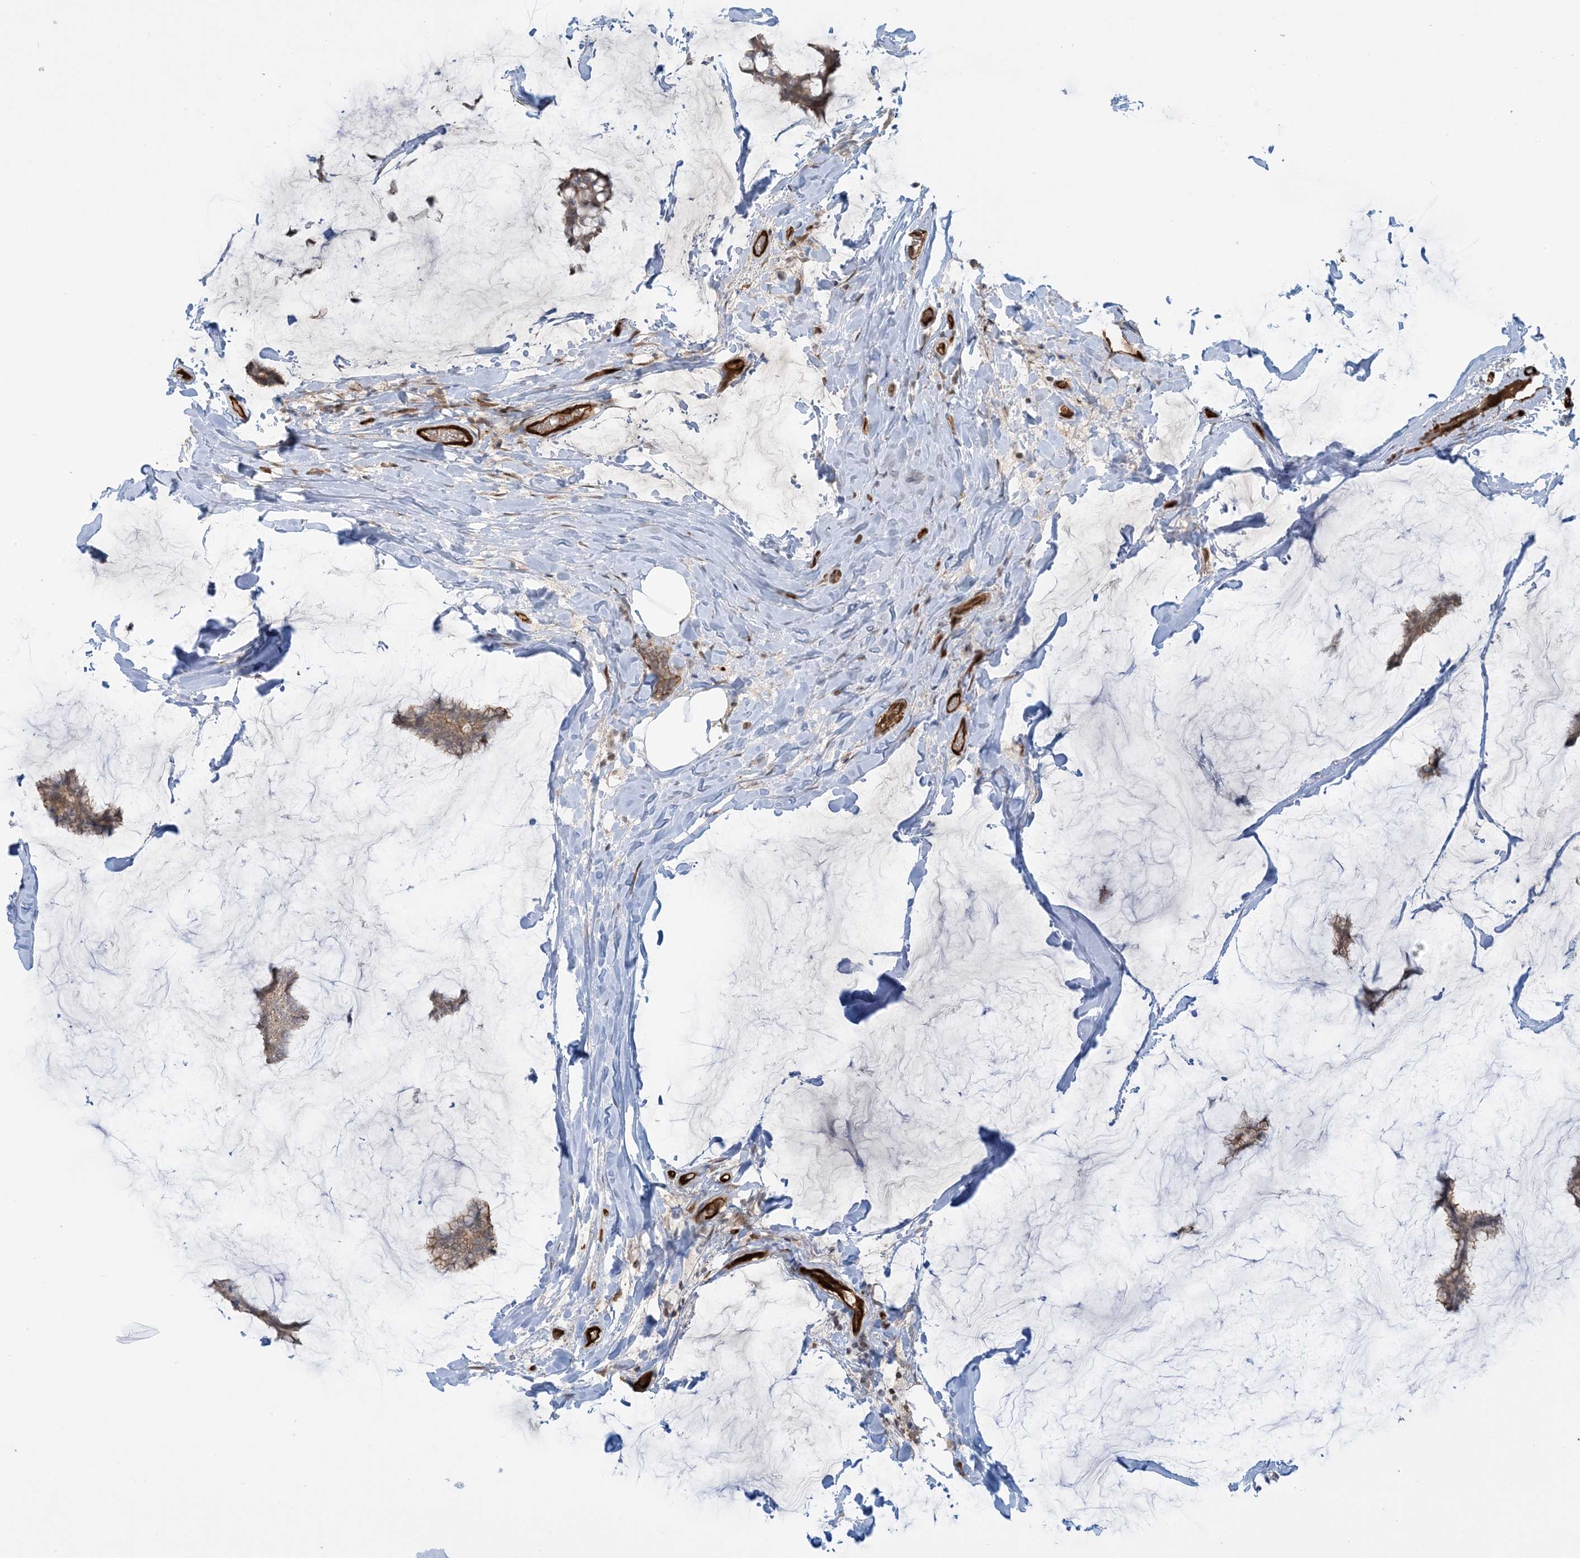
{"staining": {"intensity": "moderate", "quantity": ">75%", "location": "cytoplasmic/membranous"}, "tissue": "breast cancer", "cell_type": "Tumor cells", "image_type": "cancer", "snomed": [{"axis": "morphology", "description": "Duct carcinoma"}, {"axis": "topography", "description": "Breast"}], "caption": "IHC micrograph of neoplastic tissue: breast cancer stained using IHC exhibits medium levels of moderate protein expression localized specifically in the cytoplasmic/membranous of tumor cells, appearing as a cytoplasmic/membranous brown color.", "gene": "PPM1F", "patient": {"sex": "female", "age": 93}}